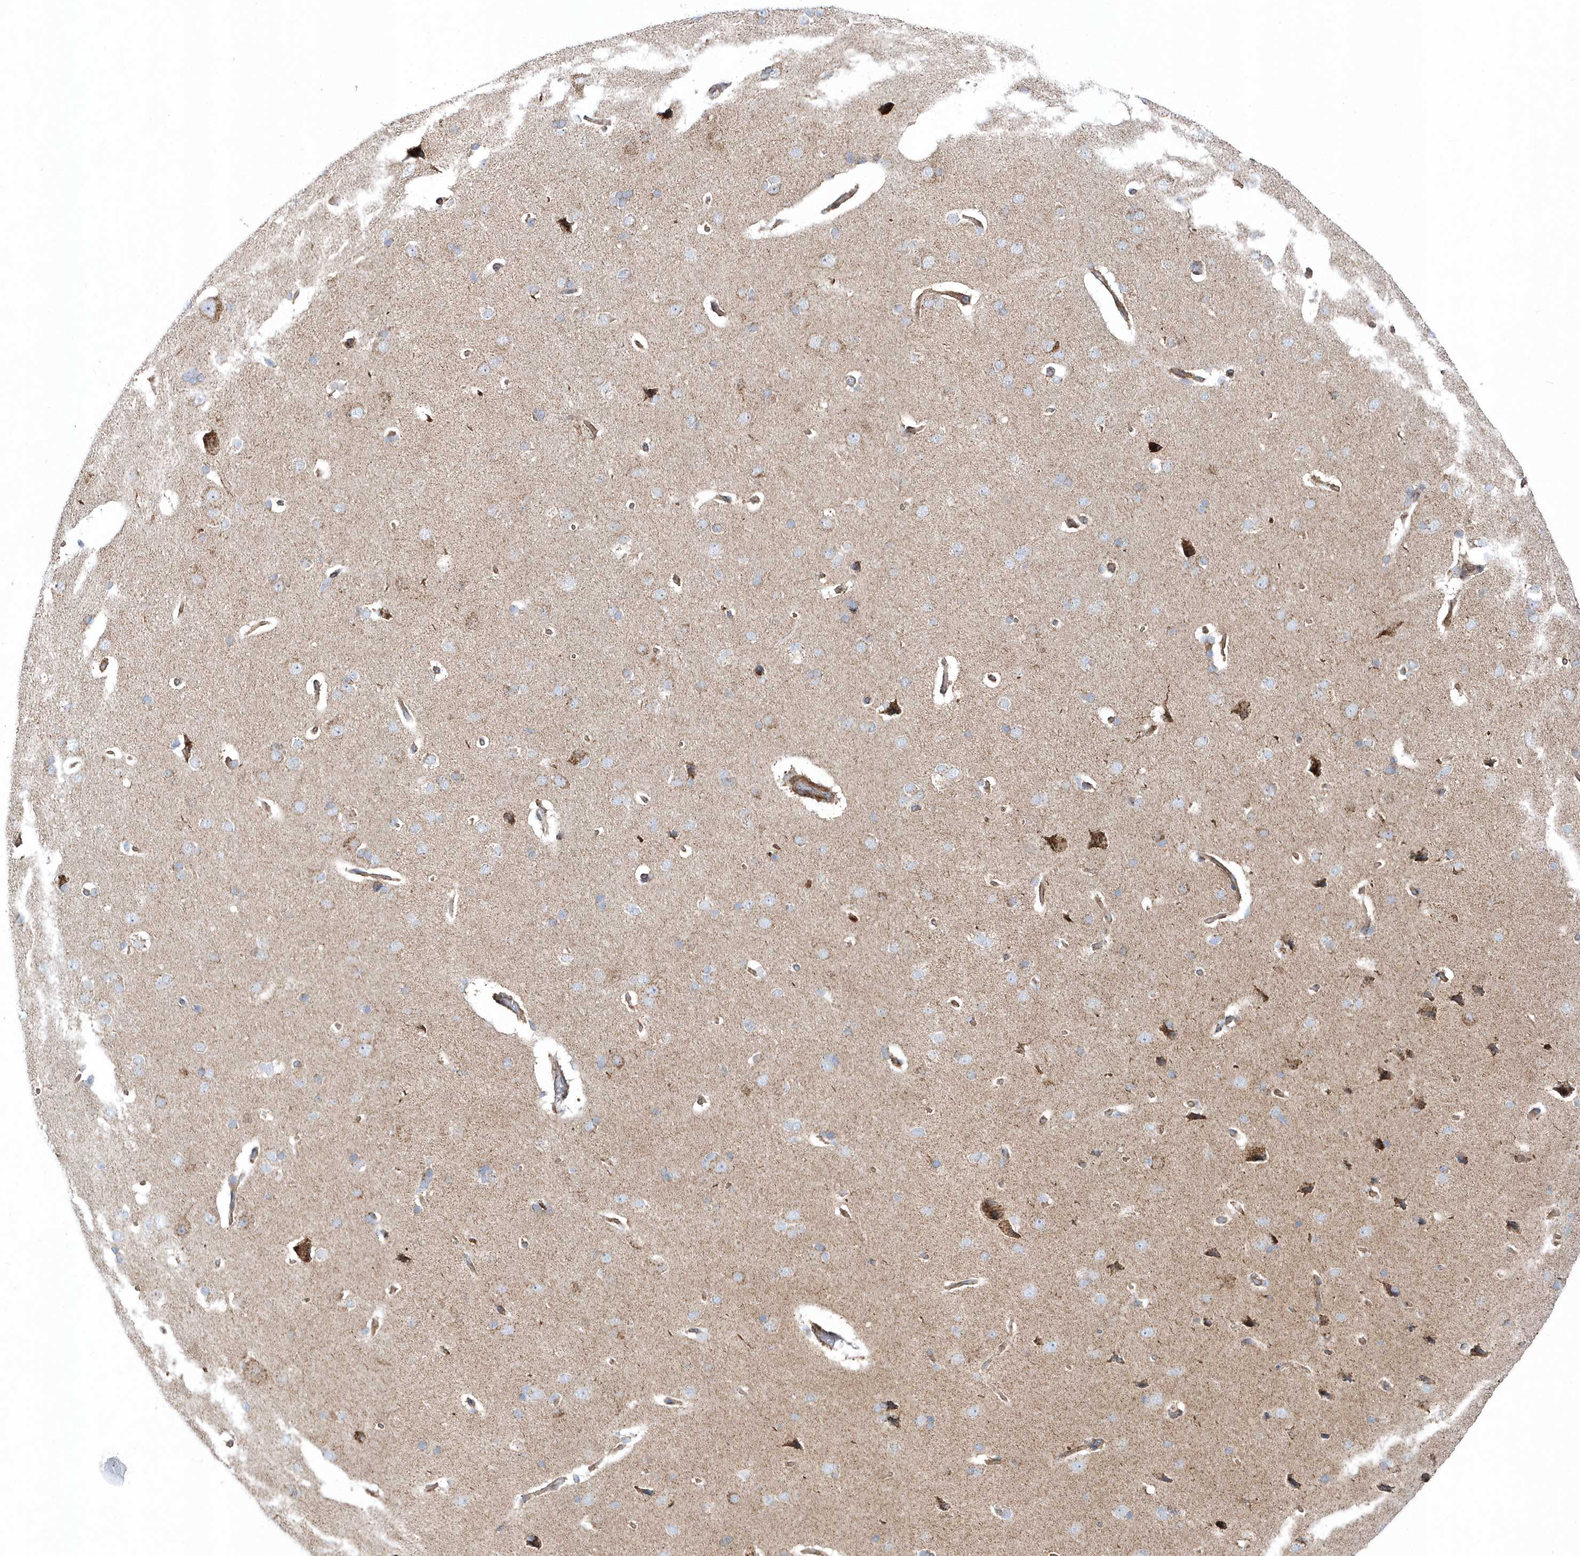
{"staining": {"intensity": "weak", "quantity": ">75%", "location": "cytoplasmic/membranous"}, "tissue": "cerebral cortex", "cell_type": "Endothelial cells", "image_type": "normal", "snomed": [{"axis": "morphology", "description": "Normal tissue, NOS"}, {"axis": "topography", "description": "Cerebral cortex"}], "caption": "Benign cerebral cortex was stained to show a protein in brown. There is low levels of weak cytoplasmic/membranous staining in about >75% of endothelial cells.", "gene": "OPA1", "patient": {"sex": "male", "age": 62}}